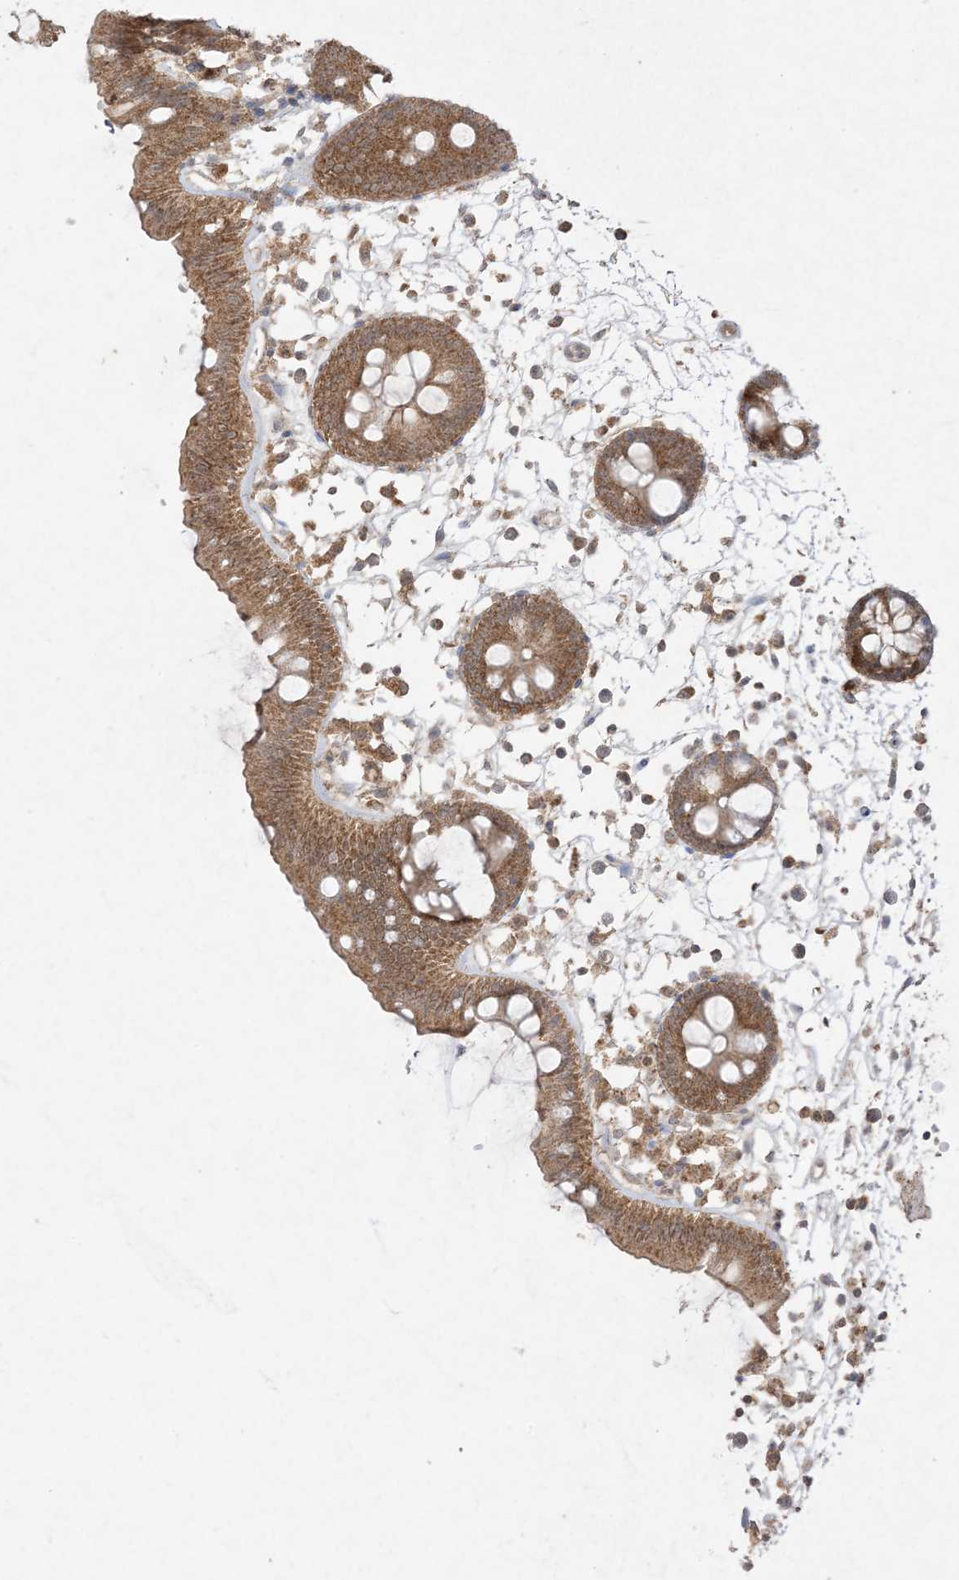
{"staining": {"intensity": "moderate", "quantity": ">75%", "location": "cytoplasmic/membranous"}, "tissue": "colon", "cell_type": "Endothelial cells", "image_type": "normal", "snomed": [{"axis": "morphology", "description": "Normal tissue, NOS"}, {"axis": "topography", "description": "Colon"}], "caption": "An image of colon stained for a protein displays moderate cytoplasmic/membranous brown staining in endothelial cells. The staining is performed using DAB brown chromogen to label protein expression. The nuclei are counter-stained blue using hematoxylin.", "gene": "UBE2C", "patient": {"sex": "male", "age": 56}}